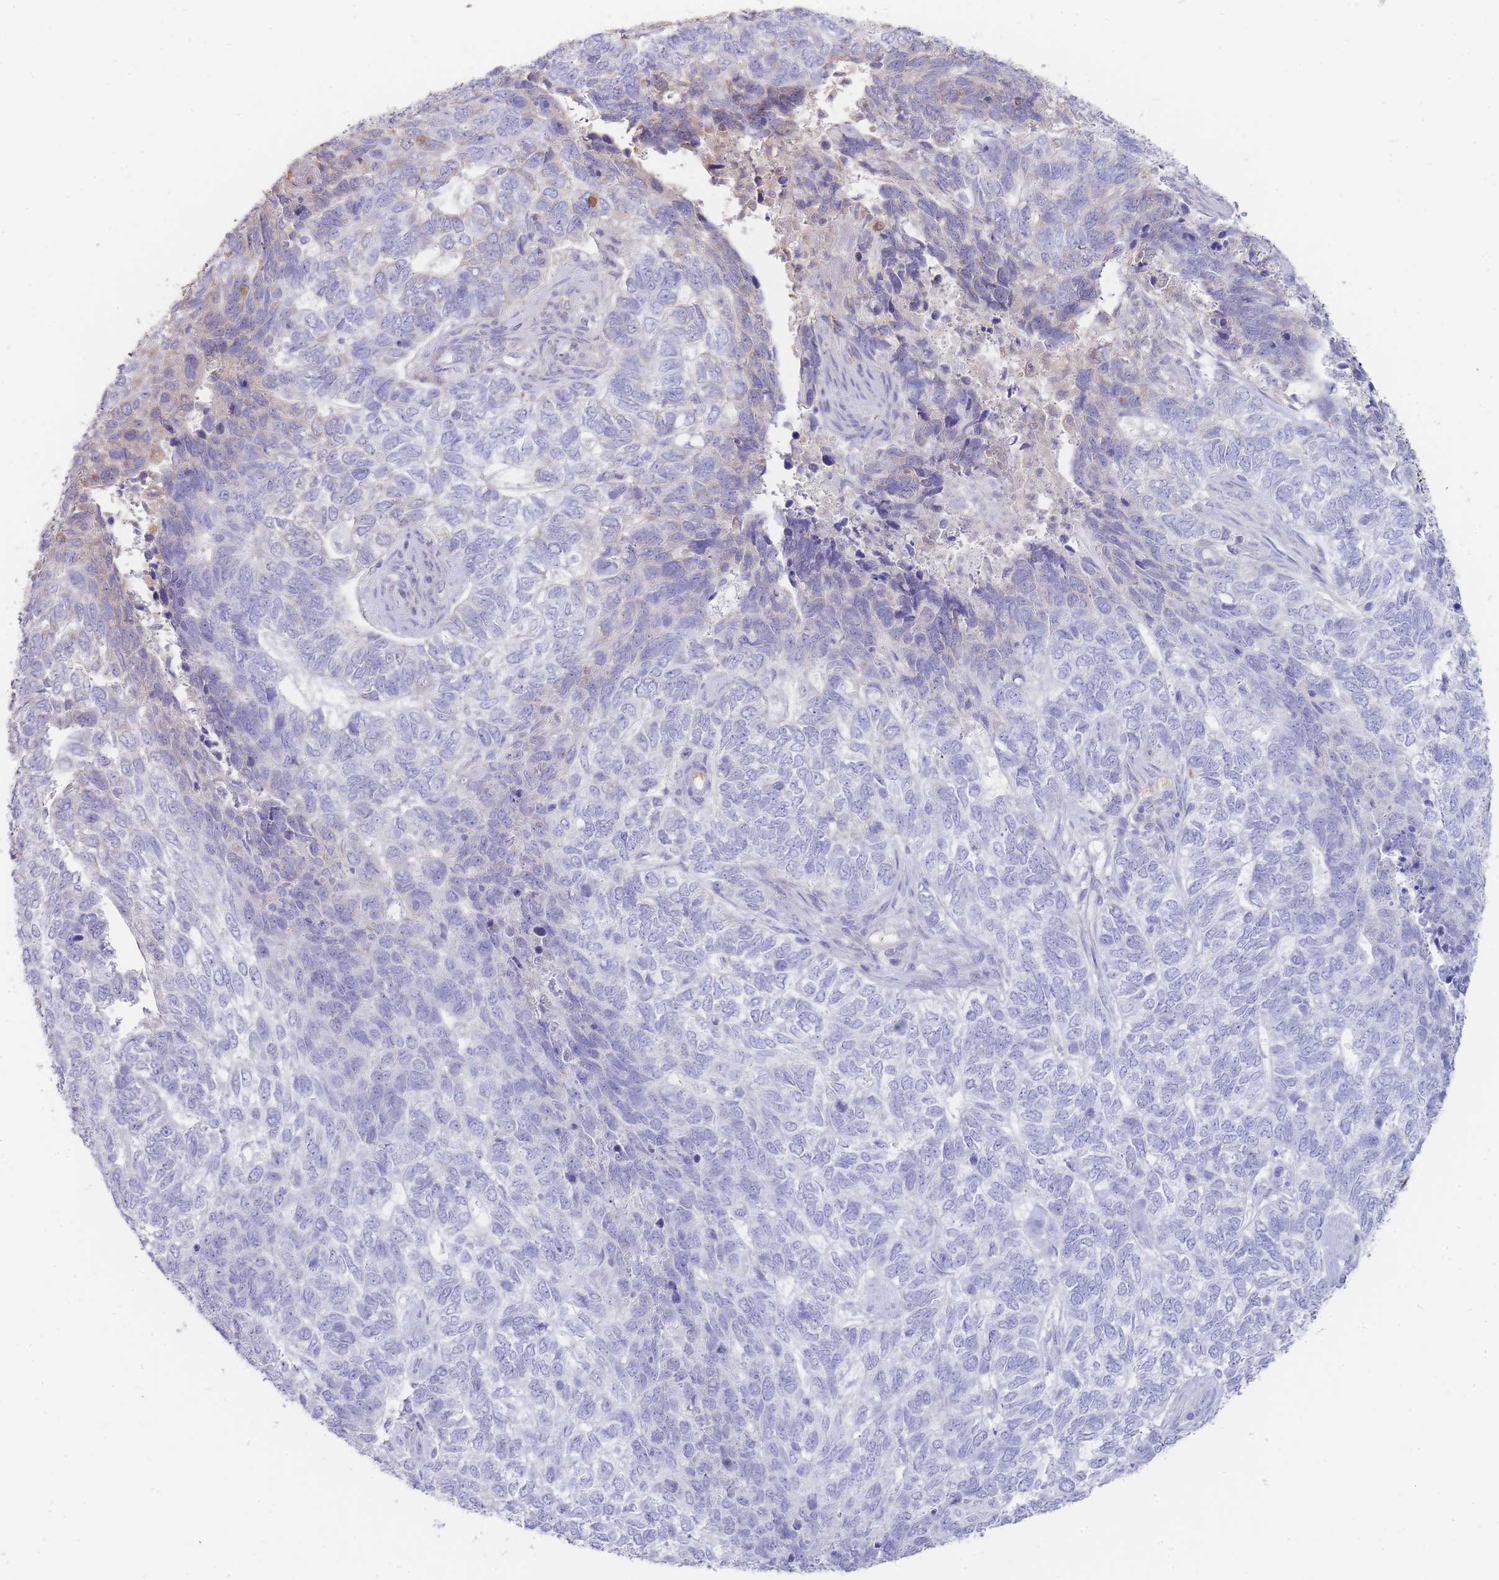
{"staining": {"intensity": "negative", "quantity": "none", "location": "none"}, "tissue": "skin cancer", "cell_type": "Tumor cells", "image_type": "cancer", "snomed": [{"axis": "morphology", "description": "Basal cell carcinoma"}, {"axis": "topography", "description": "Skin"}], "caption": "Basal cell carcinoma (skin) was stained to show a protein in brown. There is no significant expression in tumor cells.", "gene": "HBG2", "patient": {"sex": "female", "age": 65}}